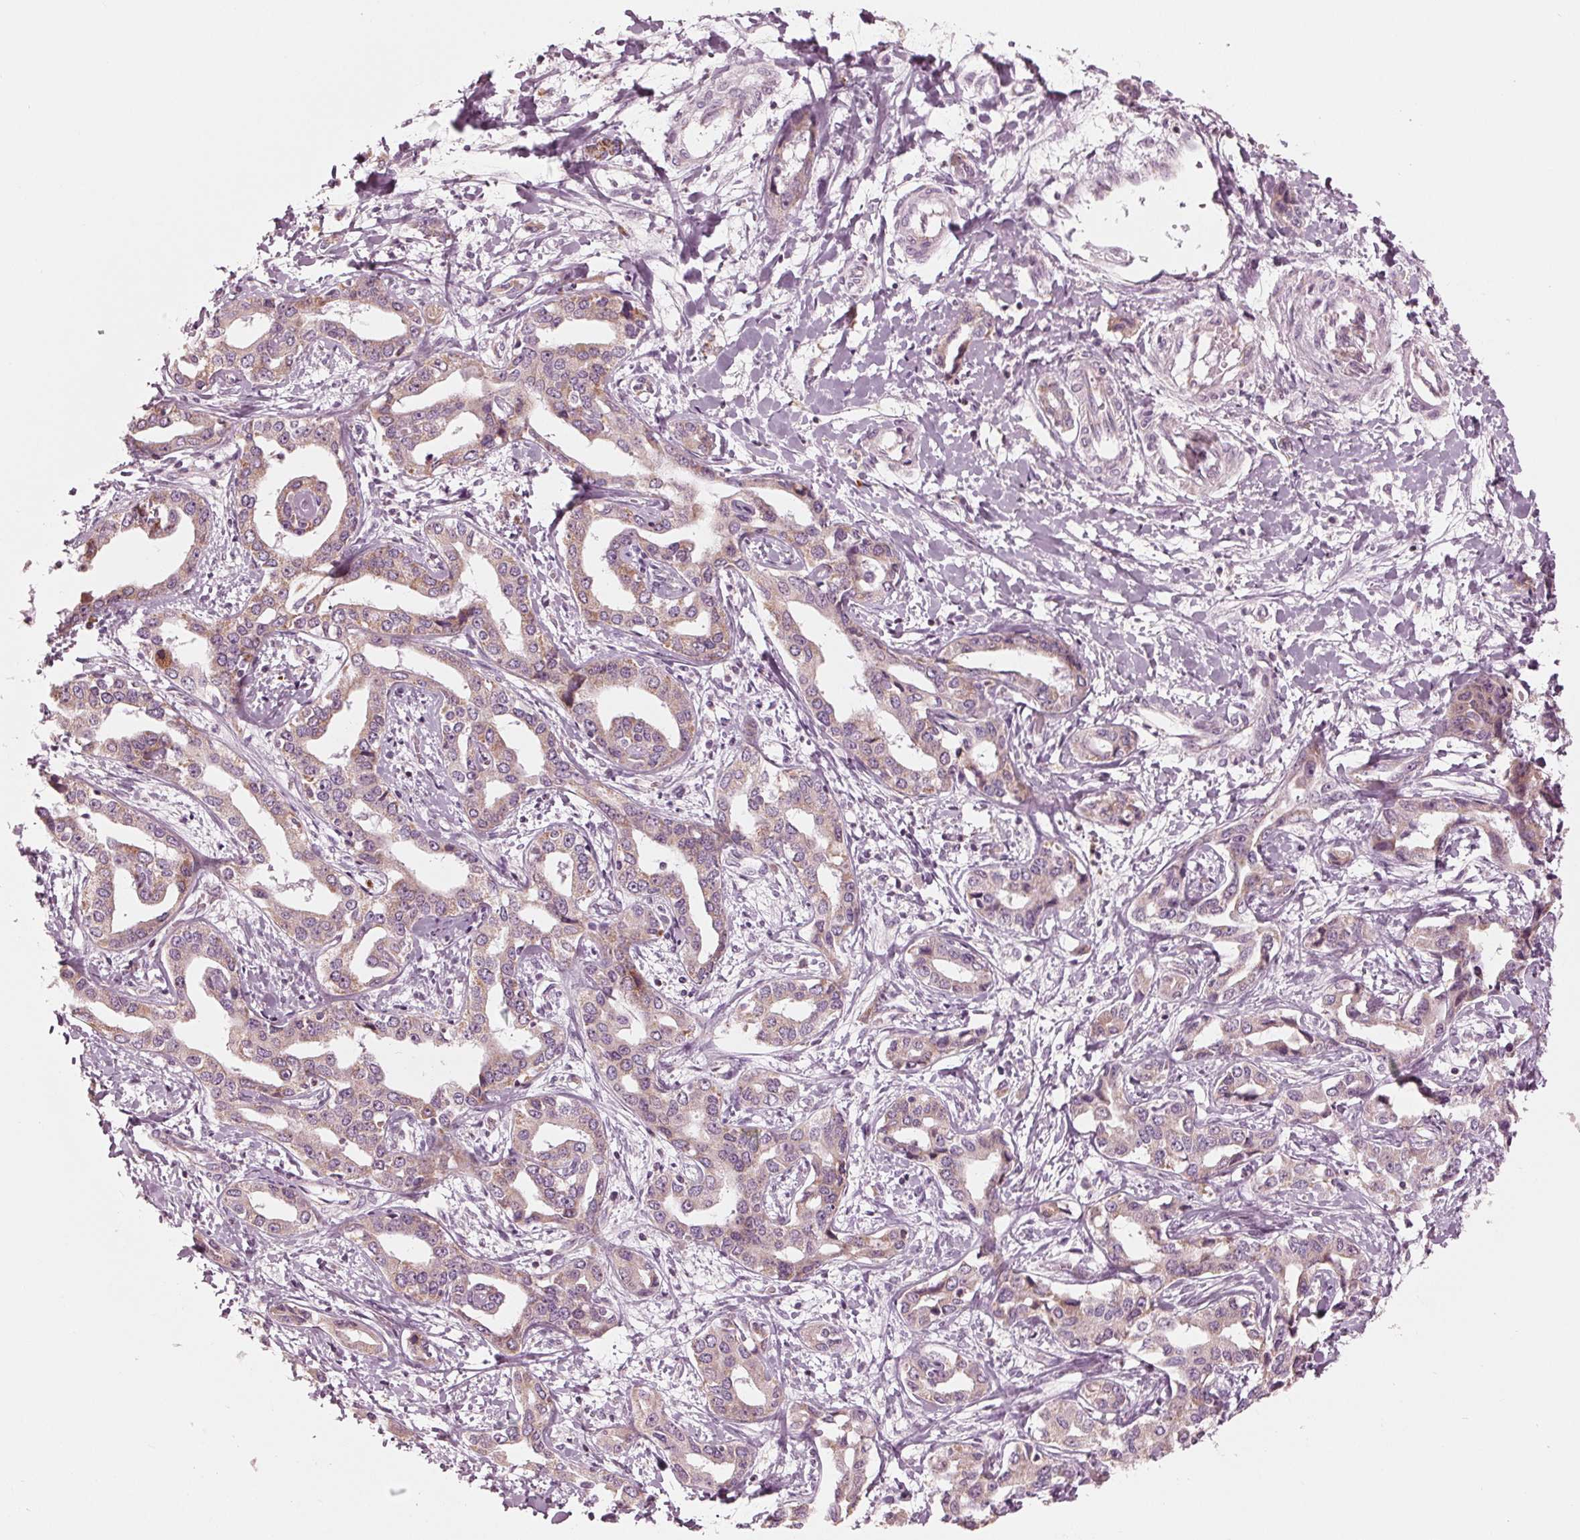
{"staining": {"intensity": "weak", "quantity": ">75%", "location": "cytoplasmic/membranous"}, "tissue": "liver cancer", "cell_type": "Tumor cells", "image_type": "cancer", "snomed": [{"axis": "morphology", "description": "Cholangiocarcinoma"}, {"axis": "topography", "description": "Liver"}], "caption": "Human cholangiocarcinoma (liver) stained for a protein (brown) exhibits weak cytoplasmic/membranous positive staining in about >75% of tumor cells.", "gene": "CLN6", "patient": {"sex": "male", "age": 59}}